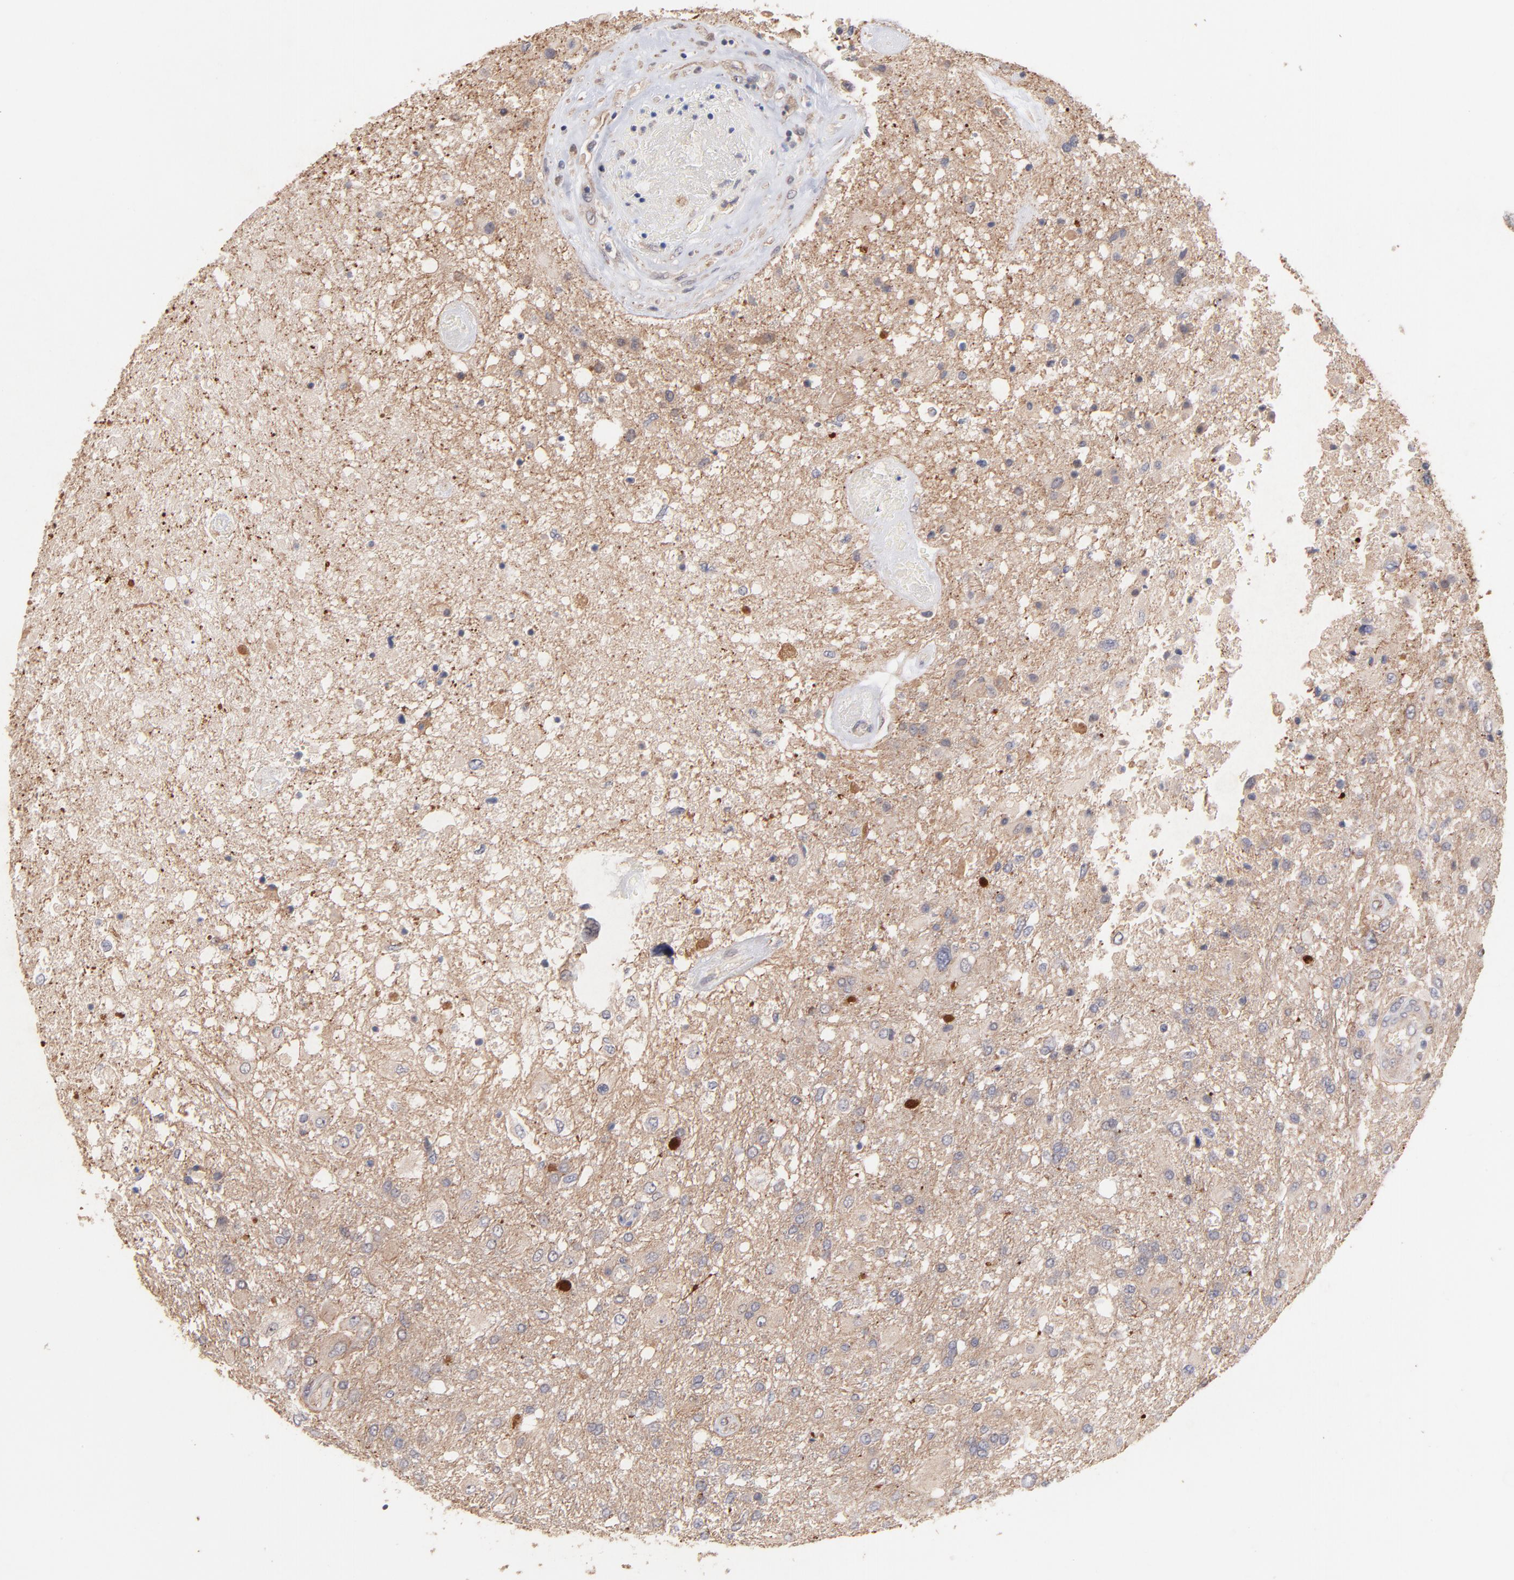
{"staining": {"intensity": "moderate", "quantity": "25%-75%", "location": "cytoplasmic/membranous"}, "tissue": "glioma", "cell_type": "Tumor cells", "image_type": "cancer", "snomed": [{"axis": "morphology", "description": "Glioma, malignant, High grade"}, {"axis": "topography", "description": "Cerebral cortex"}], "caption": "The immunohistochemical stain labels moderate cytoplasmic/membranous expression in tumor cells of glioma tissue.", "gene": "STAP2", "patient": {"sex": "male", "age": 79}}